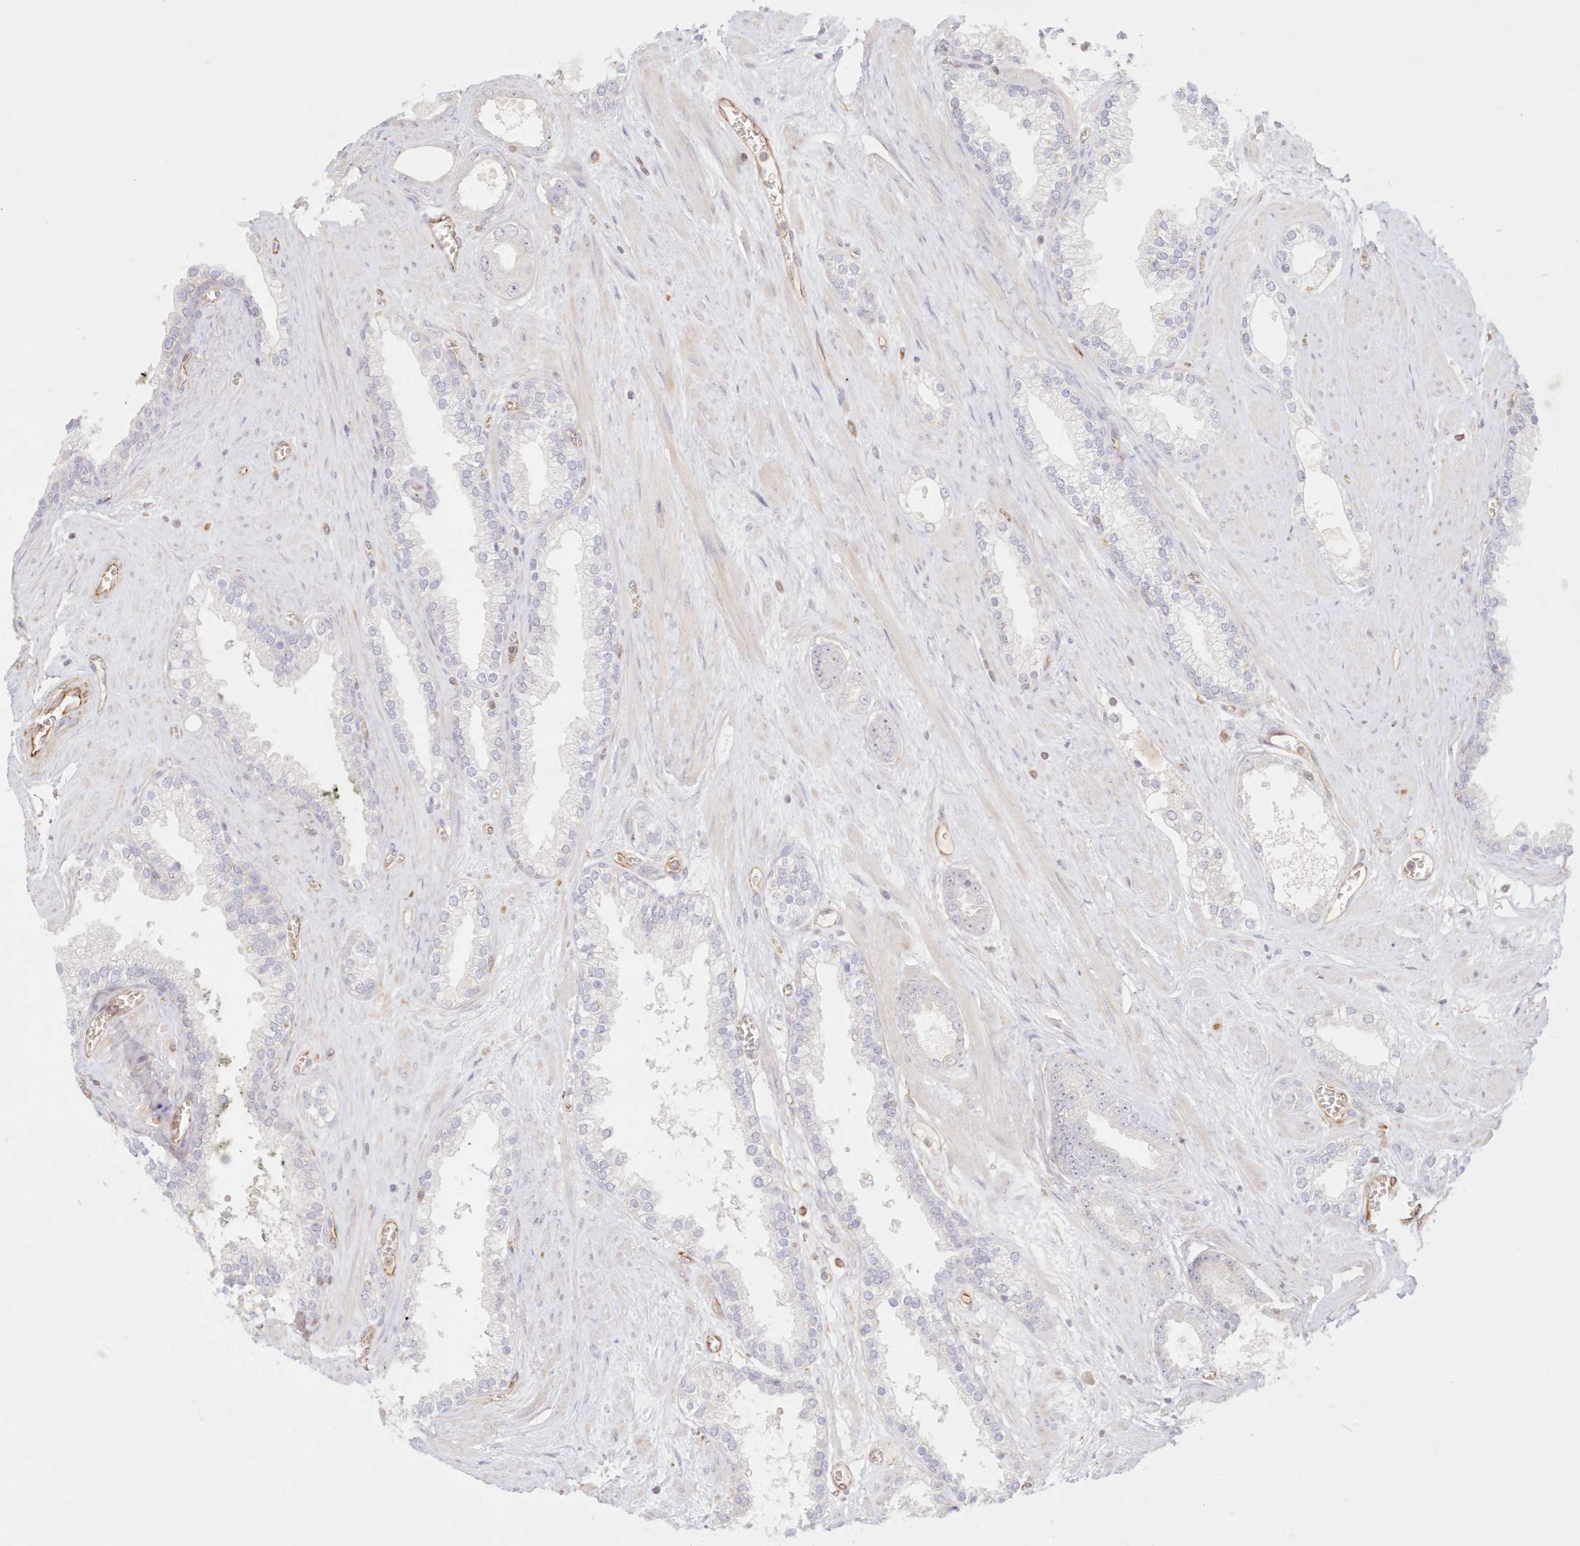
{"staining": {"intensity": "negative", "quantity": "none", "location": "none"}, "tissue": "prostate cancer", "cell_type": "Tumor cells", "image_type": "cancer", "snomed": [{"axis": "morphology", "description": "Adenocarcinoma, Low grade"}, {"axis": "topography", "description": "Prostate"}], "caption": "Tumor cells are negative for protein expression in human prostate low-grade adenocarcinoma.", "gene": "DMRTB1", "patient": {"sex": "male", "age": 62}}